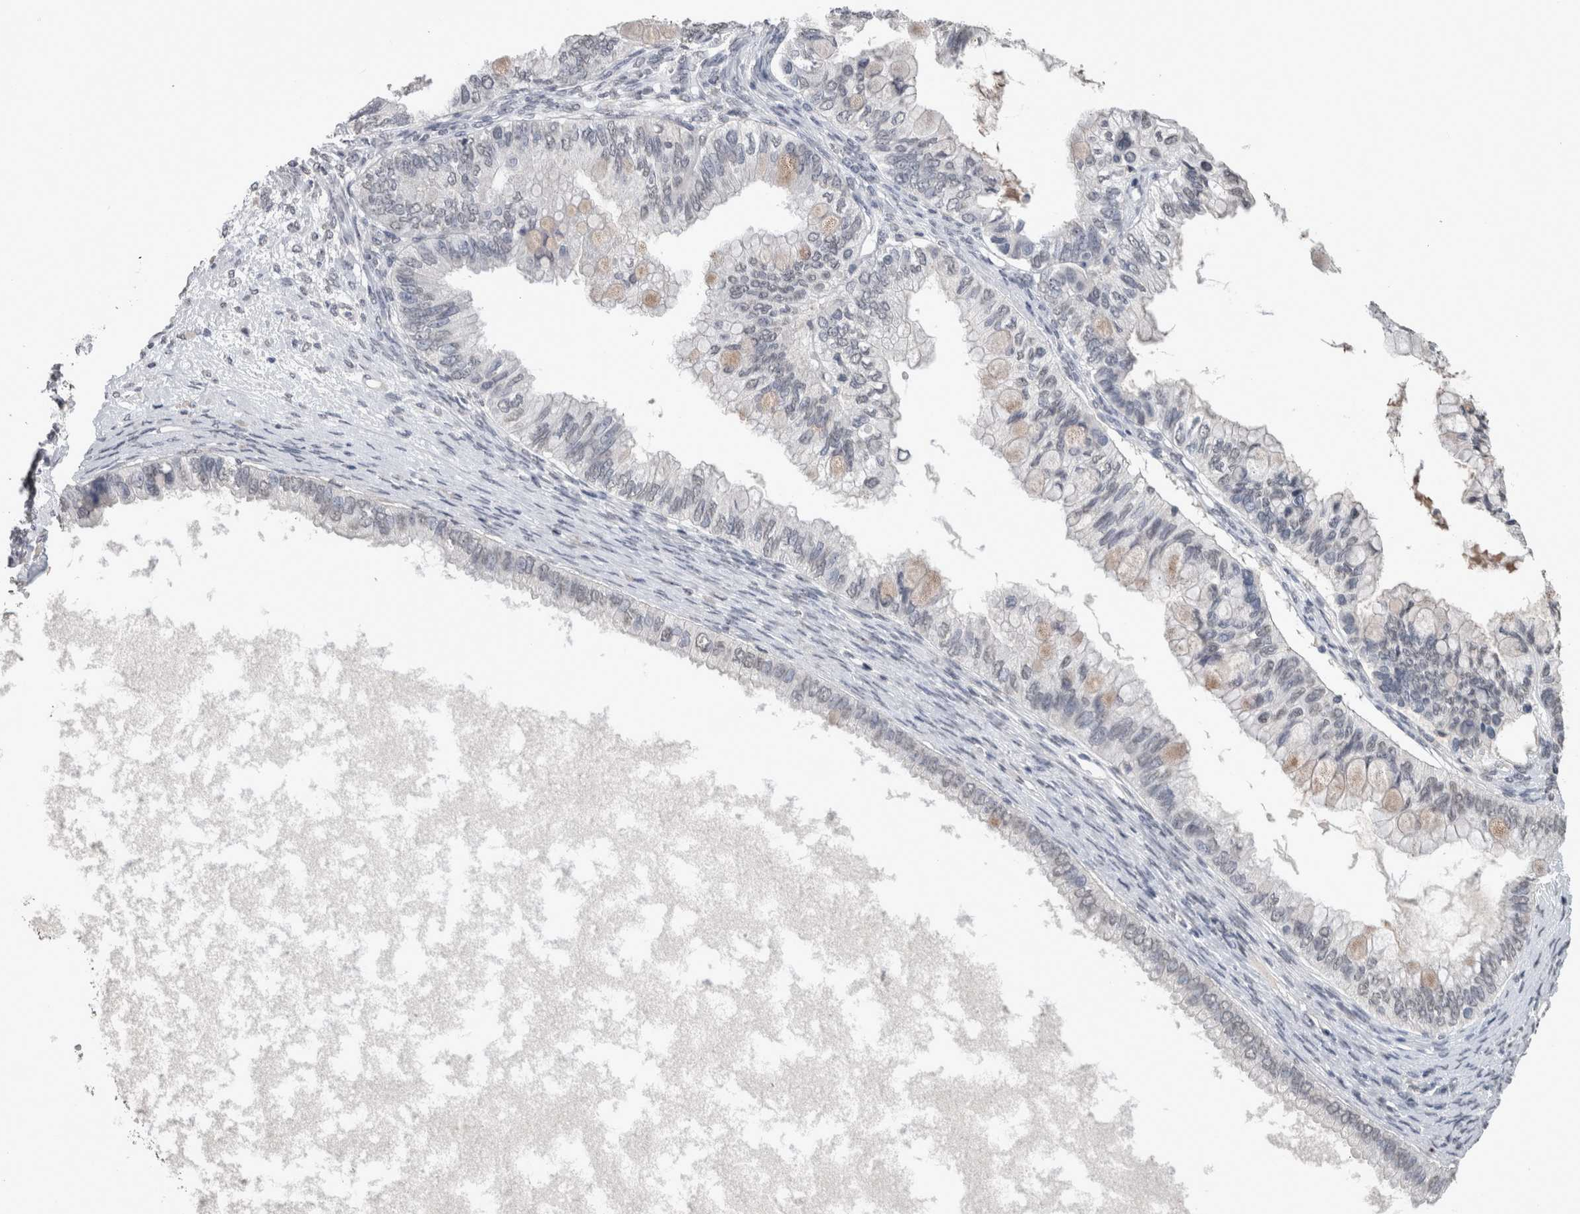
{"staining": {"intensity": "weak", "quantity": "<25%", "location": "cytoplasmic/membranous"}, "tissue": "ovarian cancer", "cell_type": "Tumor cells", "image_type": "cancer", "snomed": [{"axis": "morphology", "description": "Cystadenocarcinoma, mucinous, NOS"}, {"axis": "topography", "description": "Ovary"}], "caption": "High power microscopy histopathology image of an immunohistochemistry micrograph of ovarian cancer, revealing no significant positivity in tumor cells. The staining was performed using DAB to visualize the protein expression in brown, while the nuclei were stained in blue with hematoxylin (Magnification: 20x).", "gene": "PAX5", "patient": {"sex": "female", "age": 80}}